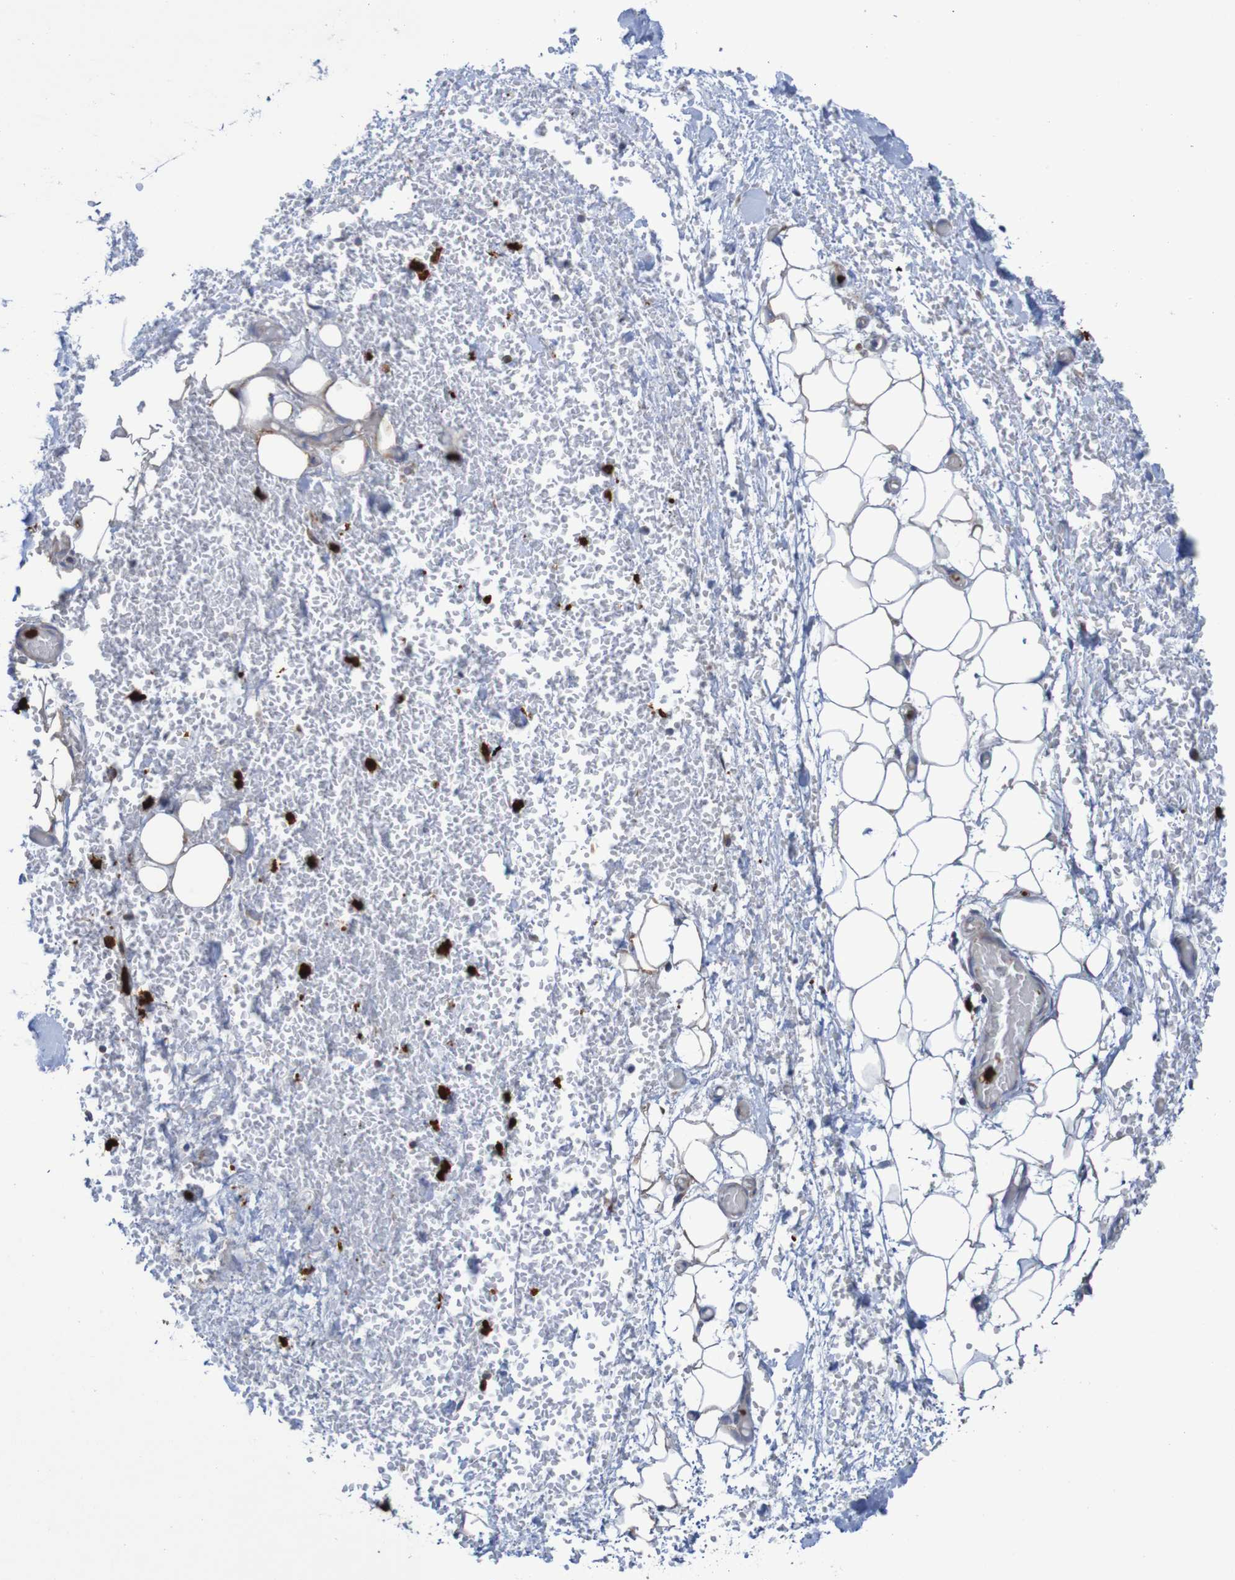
{"staining": {"intensity": "negative", "quantity": "none", "location": "none"}, "tissue": "adipose tissue", "cell_type": "Adipocytes", "image_type": "normal", "snomed": [{"axis": "morphology", "description": "Normal tissue, NOS"}, {"axis": "morphology", "description": "Adenocarcinoma, NOS"}, {"axis": "topography", "description": "Esophagus"}], "caption": "DAB (3,3'-diaminobenzidine) immunohistochemical staining of normal human adipose tissue reveals no significant staining in adipocytes. (DAB (3,3'-diaminobenzidine) immunohistochemistry (IHC), high magnification).", "gene": "PARP4", "patient": {"sex": "male", "age": 62}}